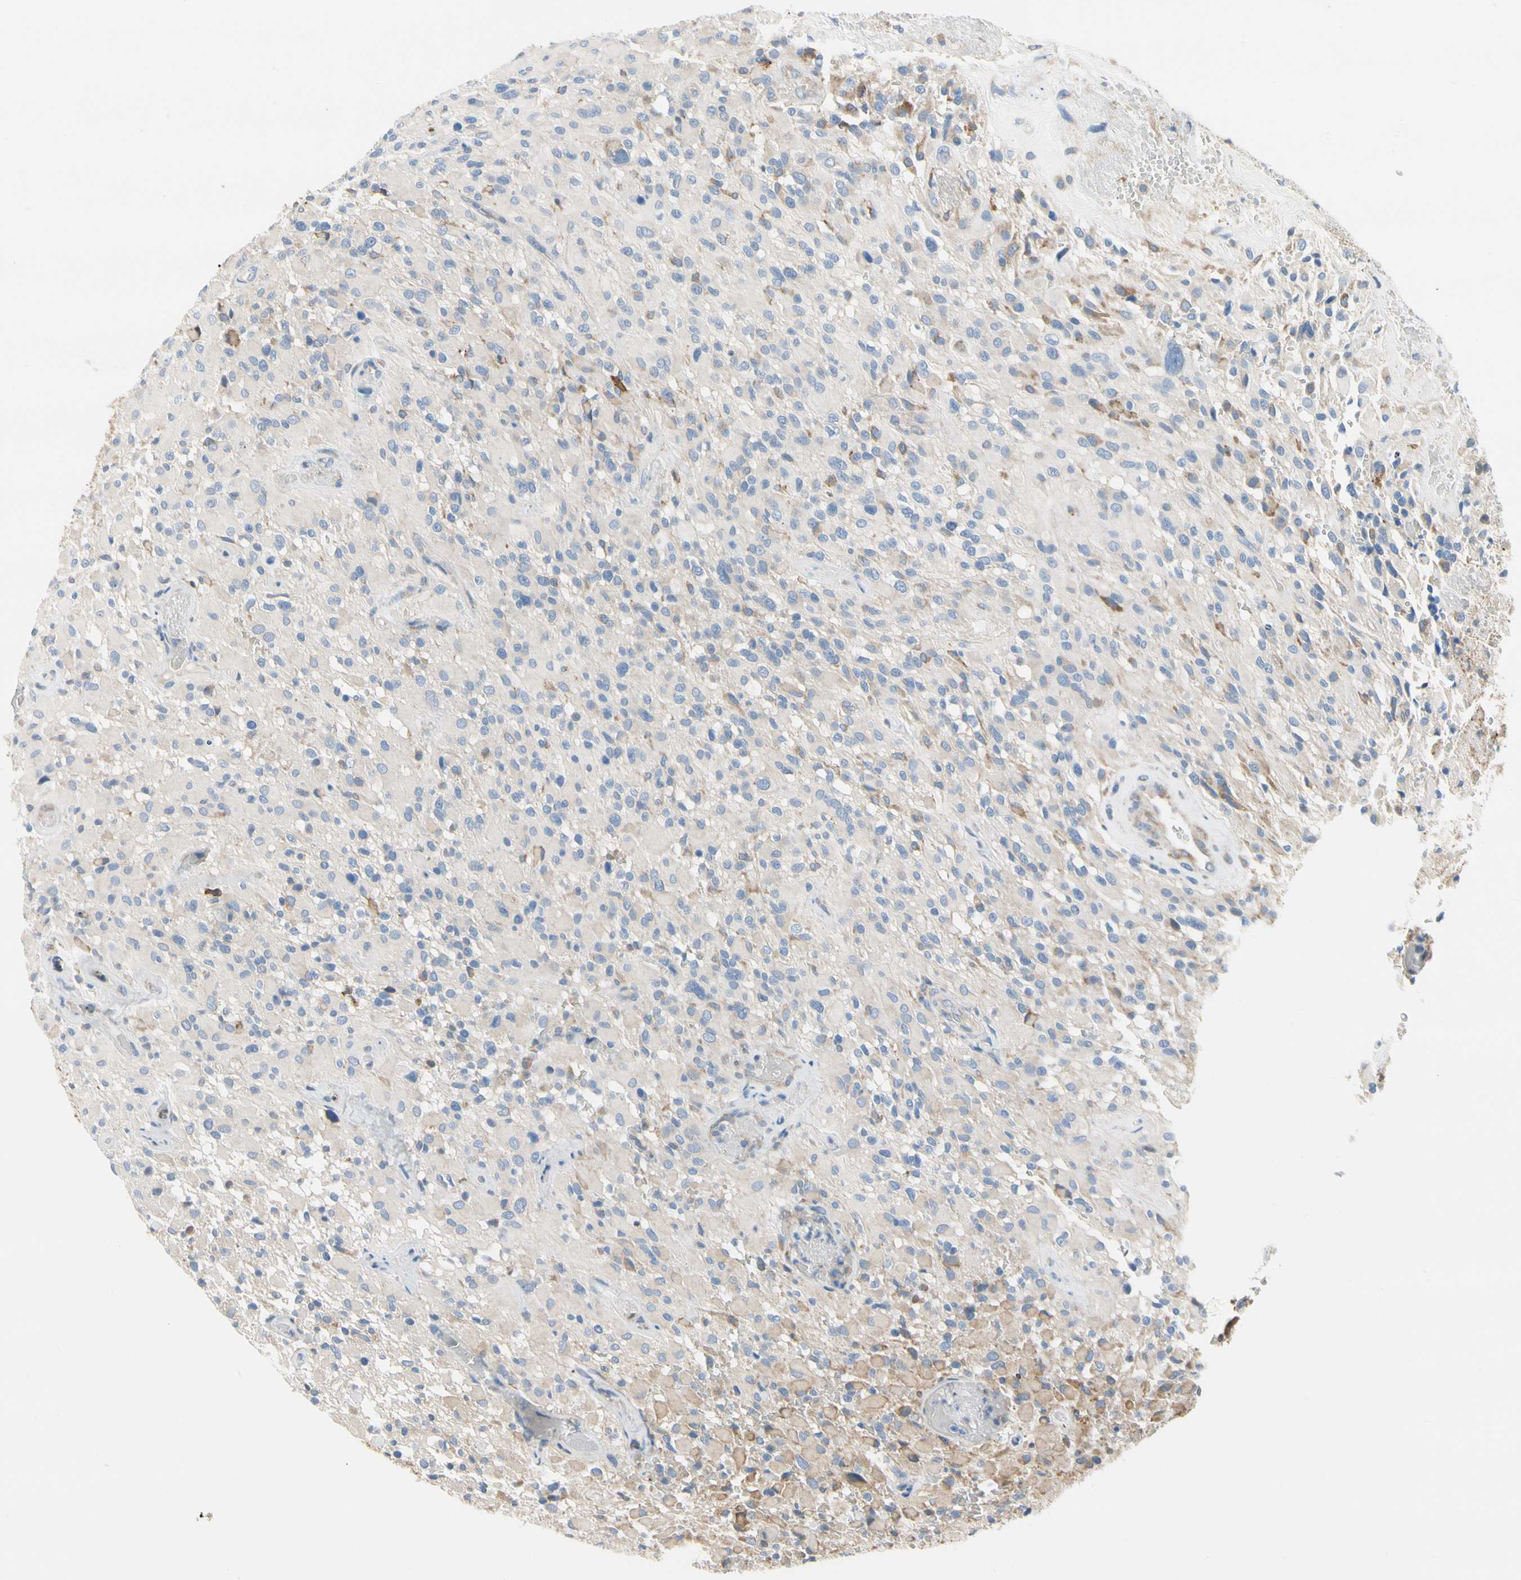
{"staining": {"intensity": "negative", "quantity": "none", "location": "none"}, "tissue": "glioma", "cell_type": "Tumor cells", "image_type": "cancer", "snomed": [{"axis": "morphology", "description": "Glioma, malignant, High grade"}, {"axis": "topography", "description": "Brain"}], "caption": "Immunohistochemistry micrograph of neoplastic tissue: human malignant glioma (high-grade) stained with DAB reveals no significant protein staining in tumor cells.", "gene": "STXBP1", "patient": {"sex": "male", "age": 71}}